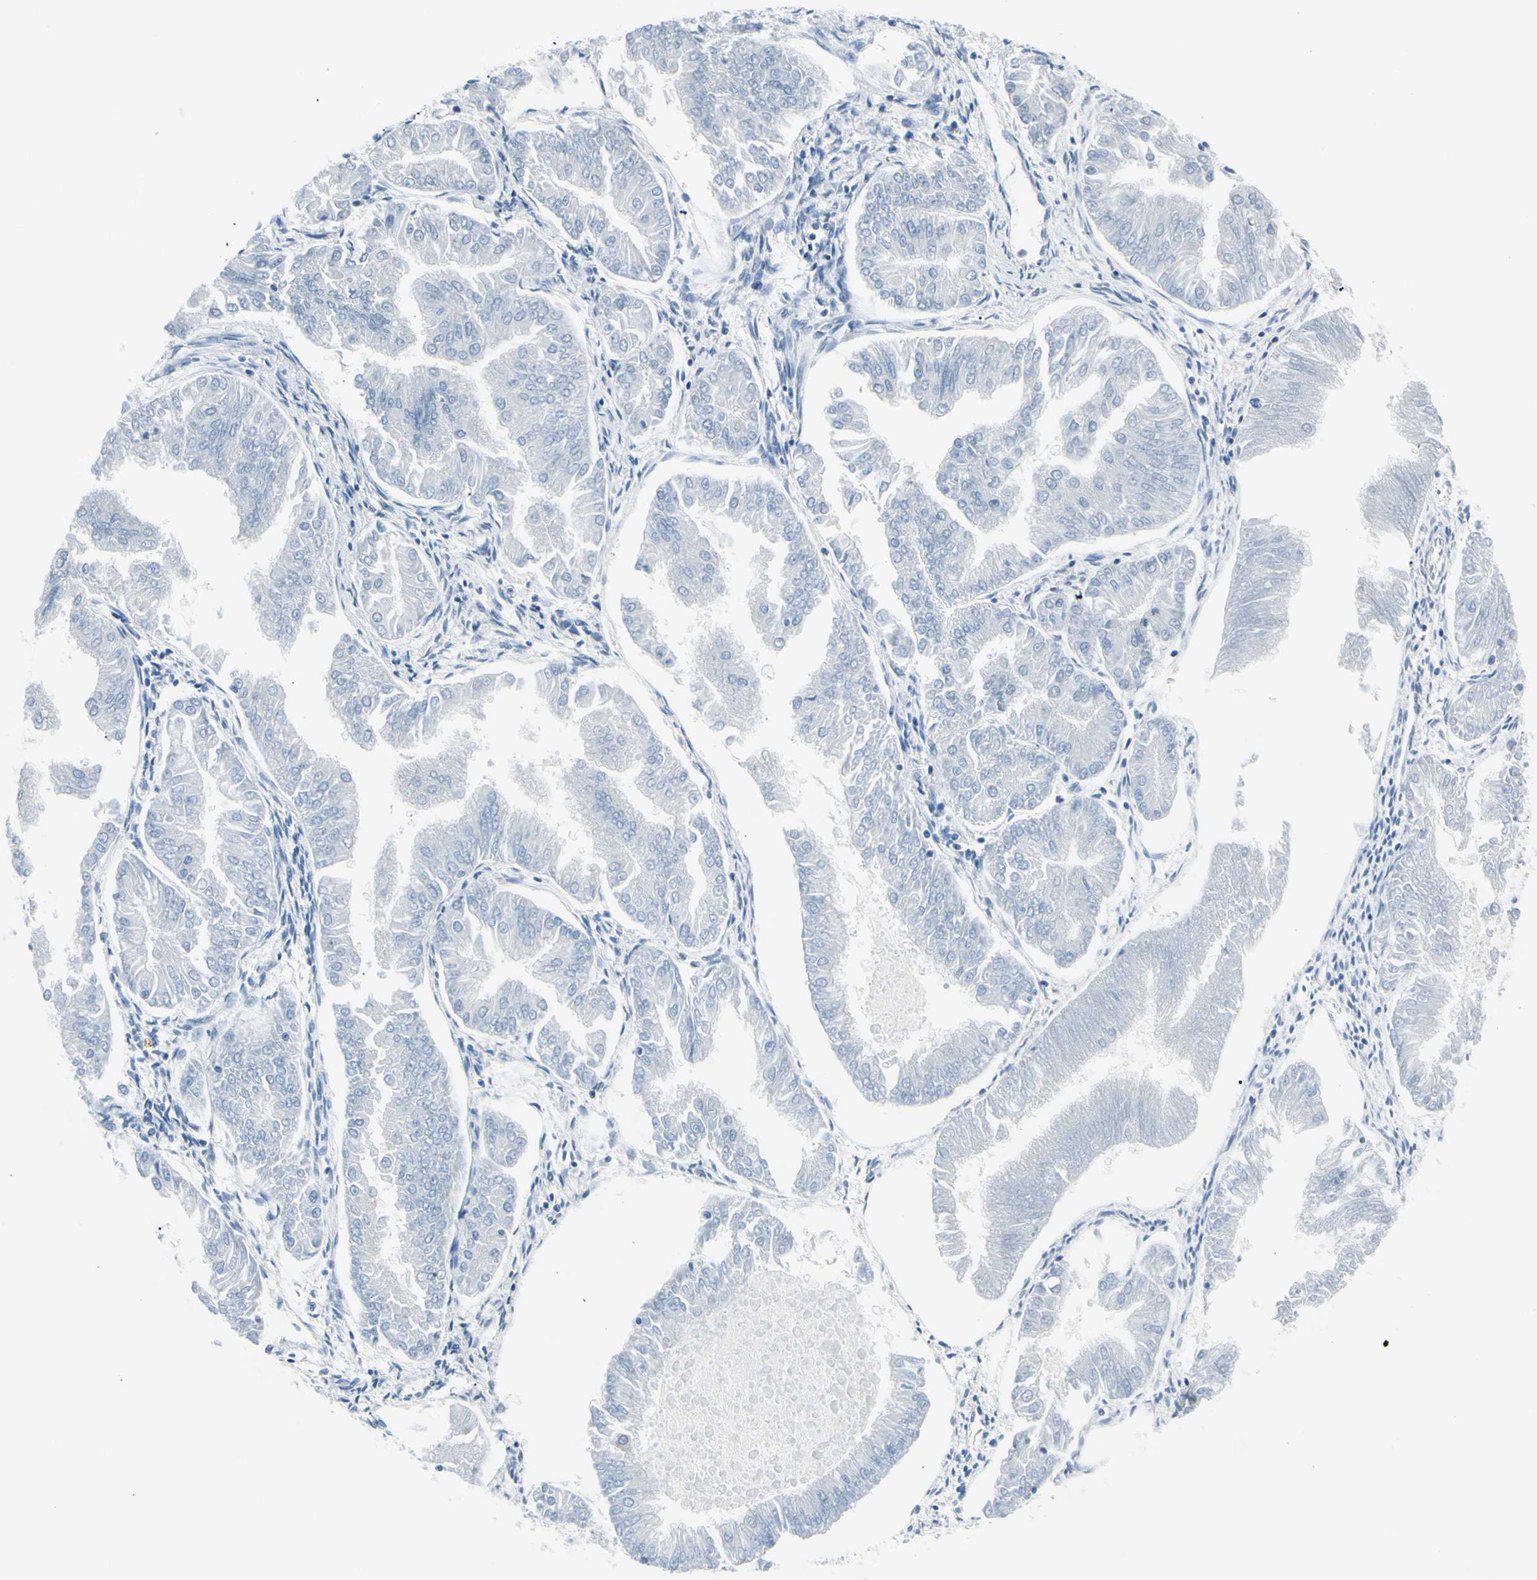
{"staining": {"intensity": "negative", "quantity": "none", "location": "none"}, "tissue": "endometrial cancer", "cell_type": "Tumor cells", "image_type": "cancer", "snomed": [{"axis": "morphology", "description": "Adenocarcinoma, NOS"}, {"axis": "topography", "description": "Endometrium"}], "caption": "High power microscopy histopathology image of an immunohistochemistry (IHC) photomicrograph of adenocarcinoma (endometrial), revealing no significant positivity in tumor cells.", "gene": "CDH15", "patient": {"sex": "female", "age": 53}}